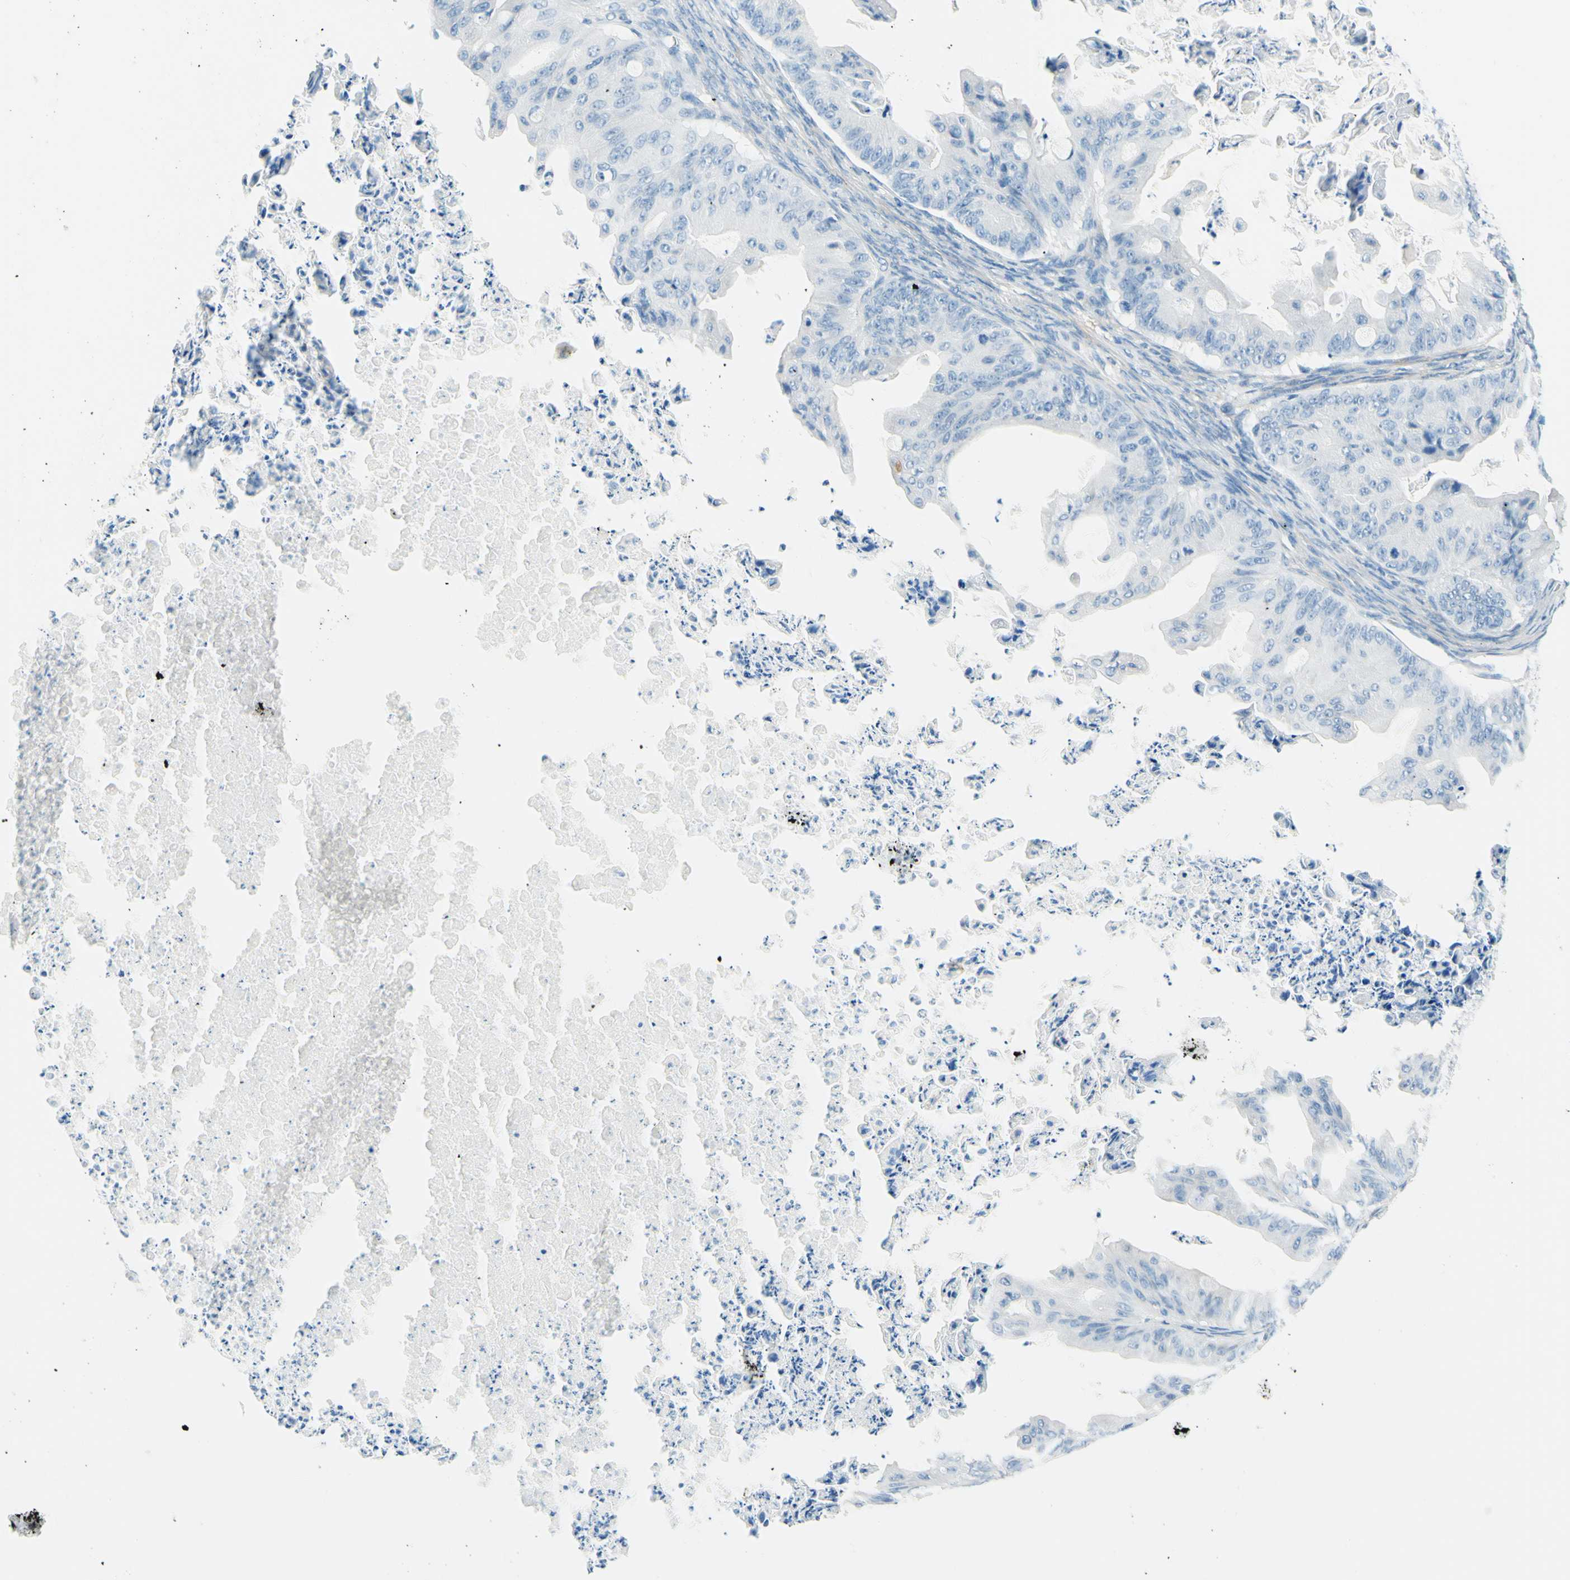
{"staining": {"intensity": "negative", "quantity": "none", "location": "none"}, "tissue": "ovarian cancer", "cell_type": "Tumor cells", "image_type": "cancer", "snomed": [{"axis": "morphology", "description": "Cystadenocarcinoma, mucinous, NOS"}, {"axis": "topography", "description": "Ovary"}], "caption": "The IHC micrograph has no significant expression in tumor cells of mucinous cystadenocarcinoma (ovarian) tissue. (DAB (3,3'-diaminobenzidine) immunohistochemistry, high magnification).", "gene": "PASD1", "patient": {"sex": "female", "age": 37}}